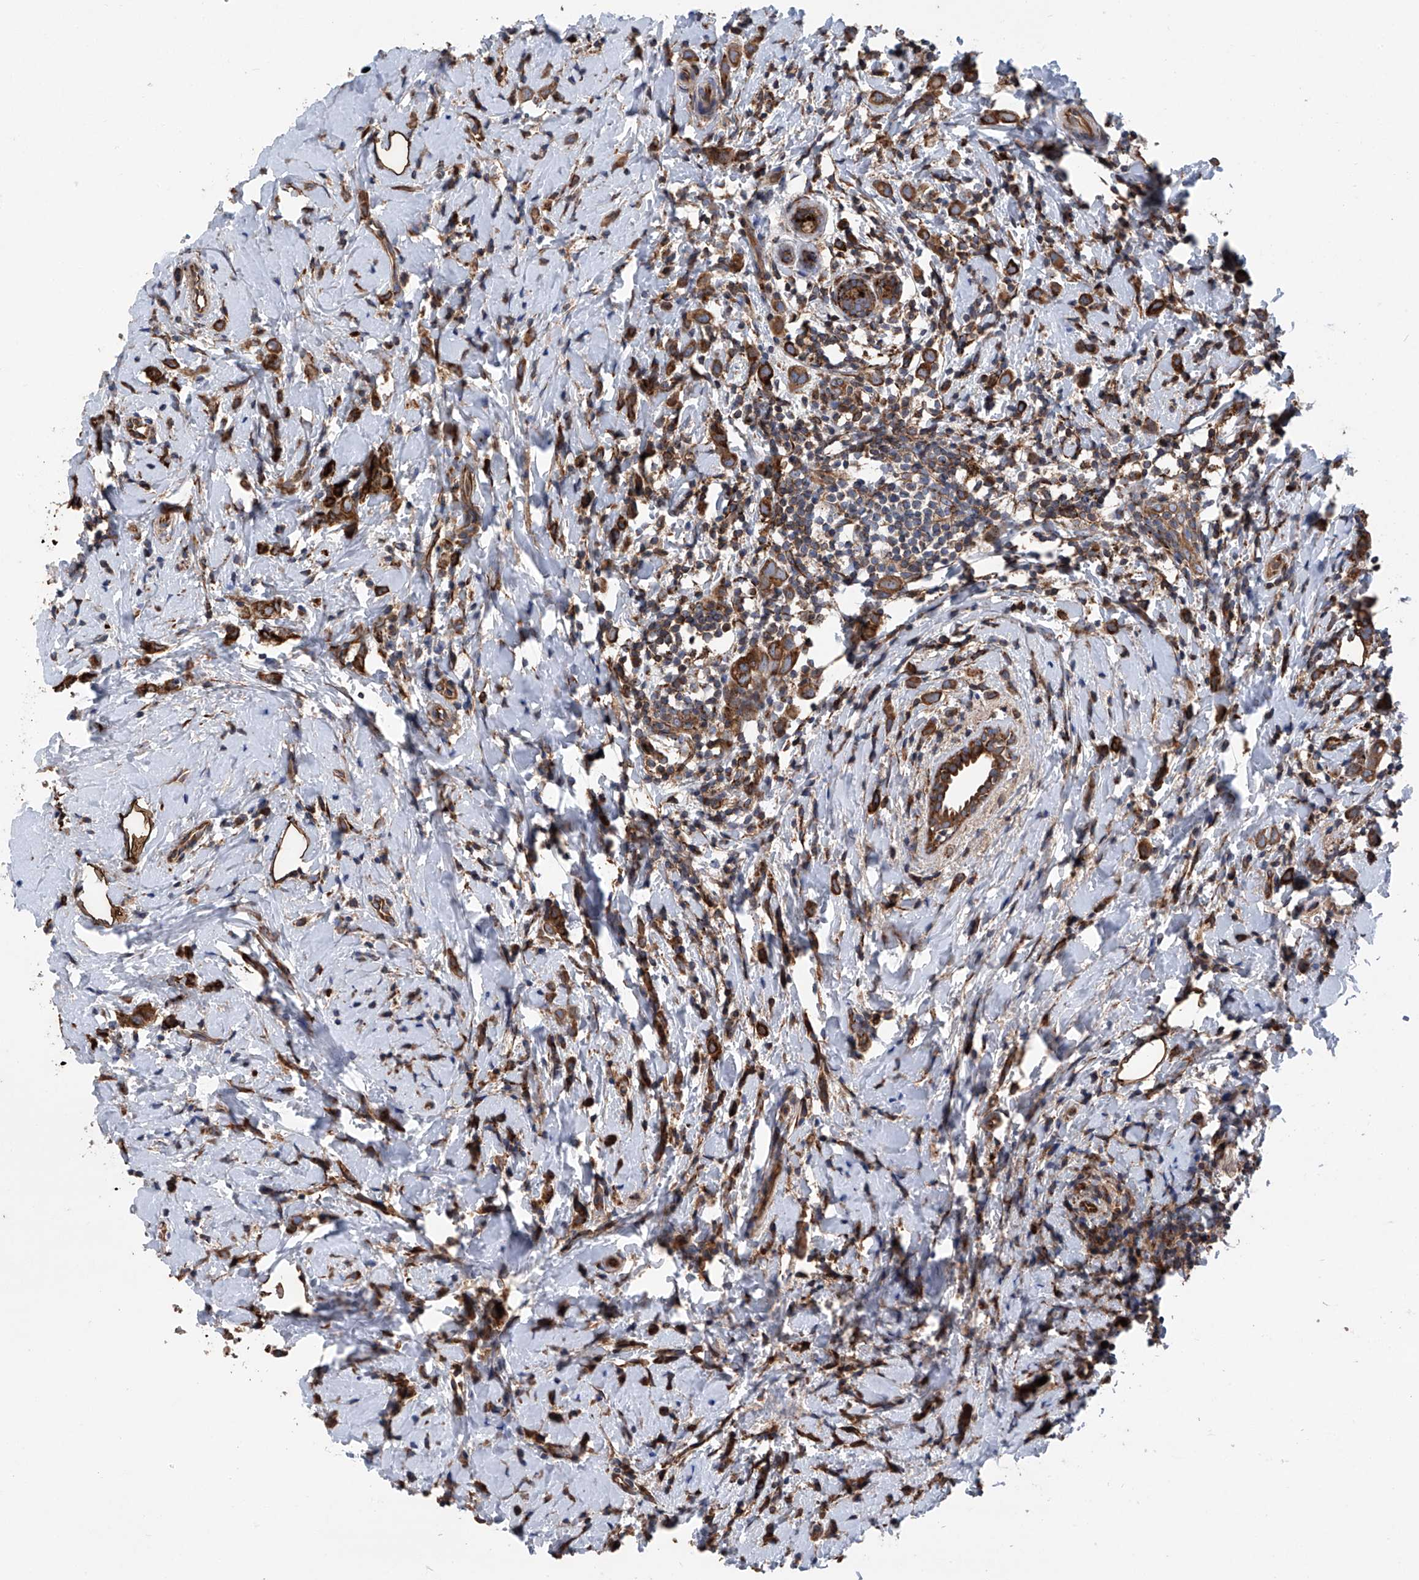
{"staining": {"intensity": "moderate", "quantity": ">75%", "location": "cytoplasmic/membranous"}, "tissue": "breast cancer", "cell_type": "Tumor cells", "image_type": "cancer", "snomed": [{"axis": "morphology", "description": "Lobular carcinoma"}, {"axis": "topography", "description": "Breast"}], "caption": "Breast cancer (lobular carcinoma) stained with DAB (3,3'-diaminobenzidine) immunohistochemistry displays medium levels of moderate cytoplasmic/membranous positivity in about >75% of tumor cells.", "gene": "ASCC3", "patient": {"sex": "female", "age": 47}}